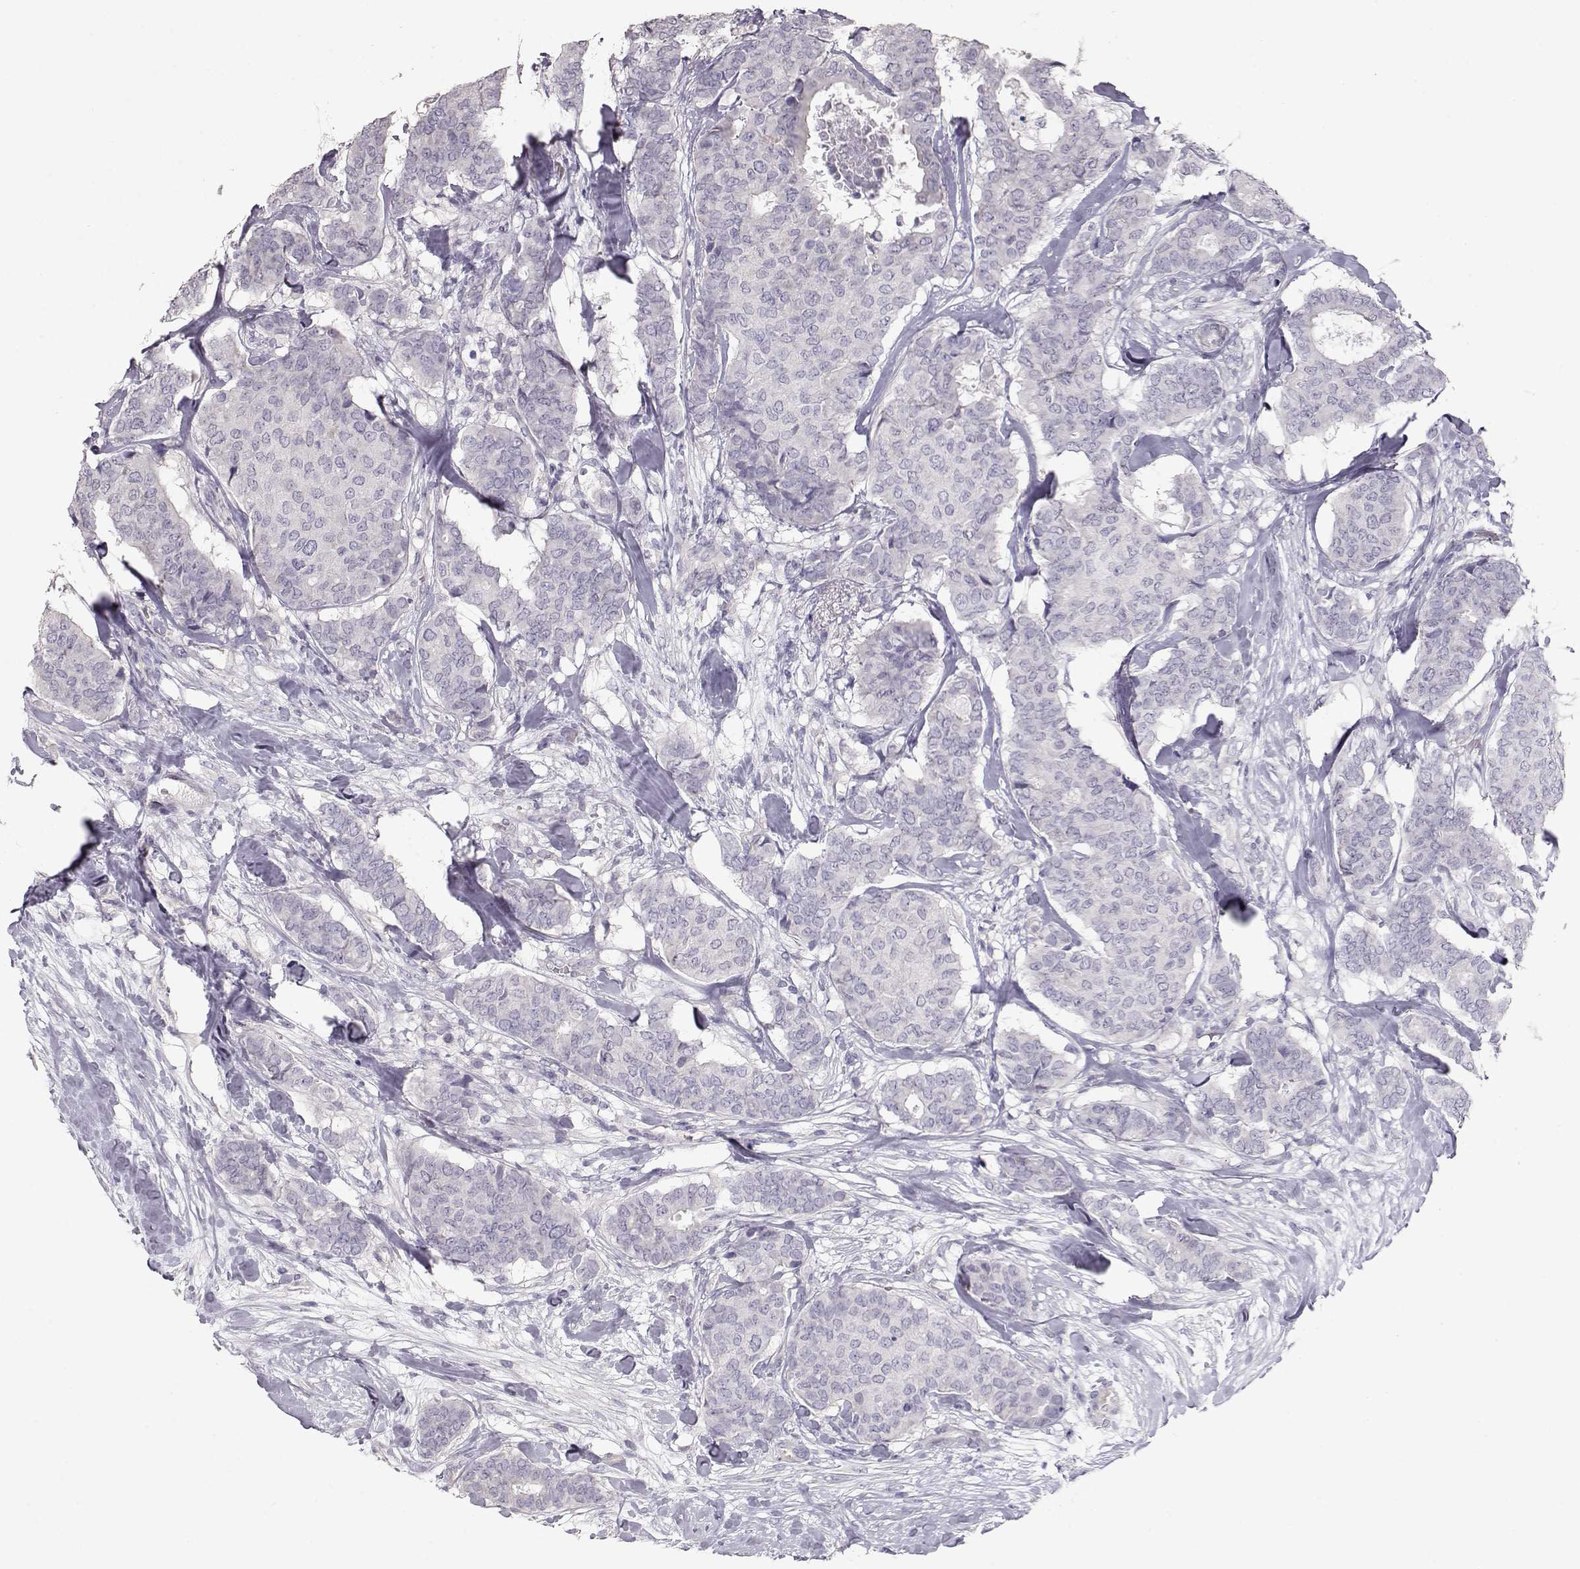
{"staining": {"intensity": "negative", "quantity": "none", "location": "none"}, "tissue": "breast cancer", "cell_type": "Tumor cells", "image_type": "cancer", "snomed": [{"axis": "morphology", "description": "Duct carcinoma"}, {"axis": "topography", "description": "Breast"}], "caption": "Immunohistochemistry histopathology image of neoplastic tissue: breast cancer stained with DAB displays no significant protein expression in tumor cells.", "gene": "SLC18A1", "patient": {"sex": "female", "age": 75}}